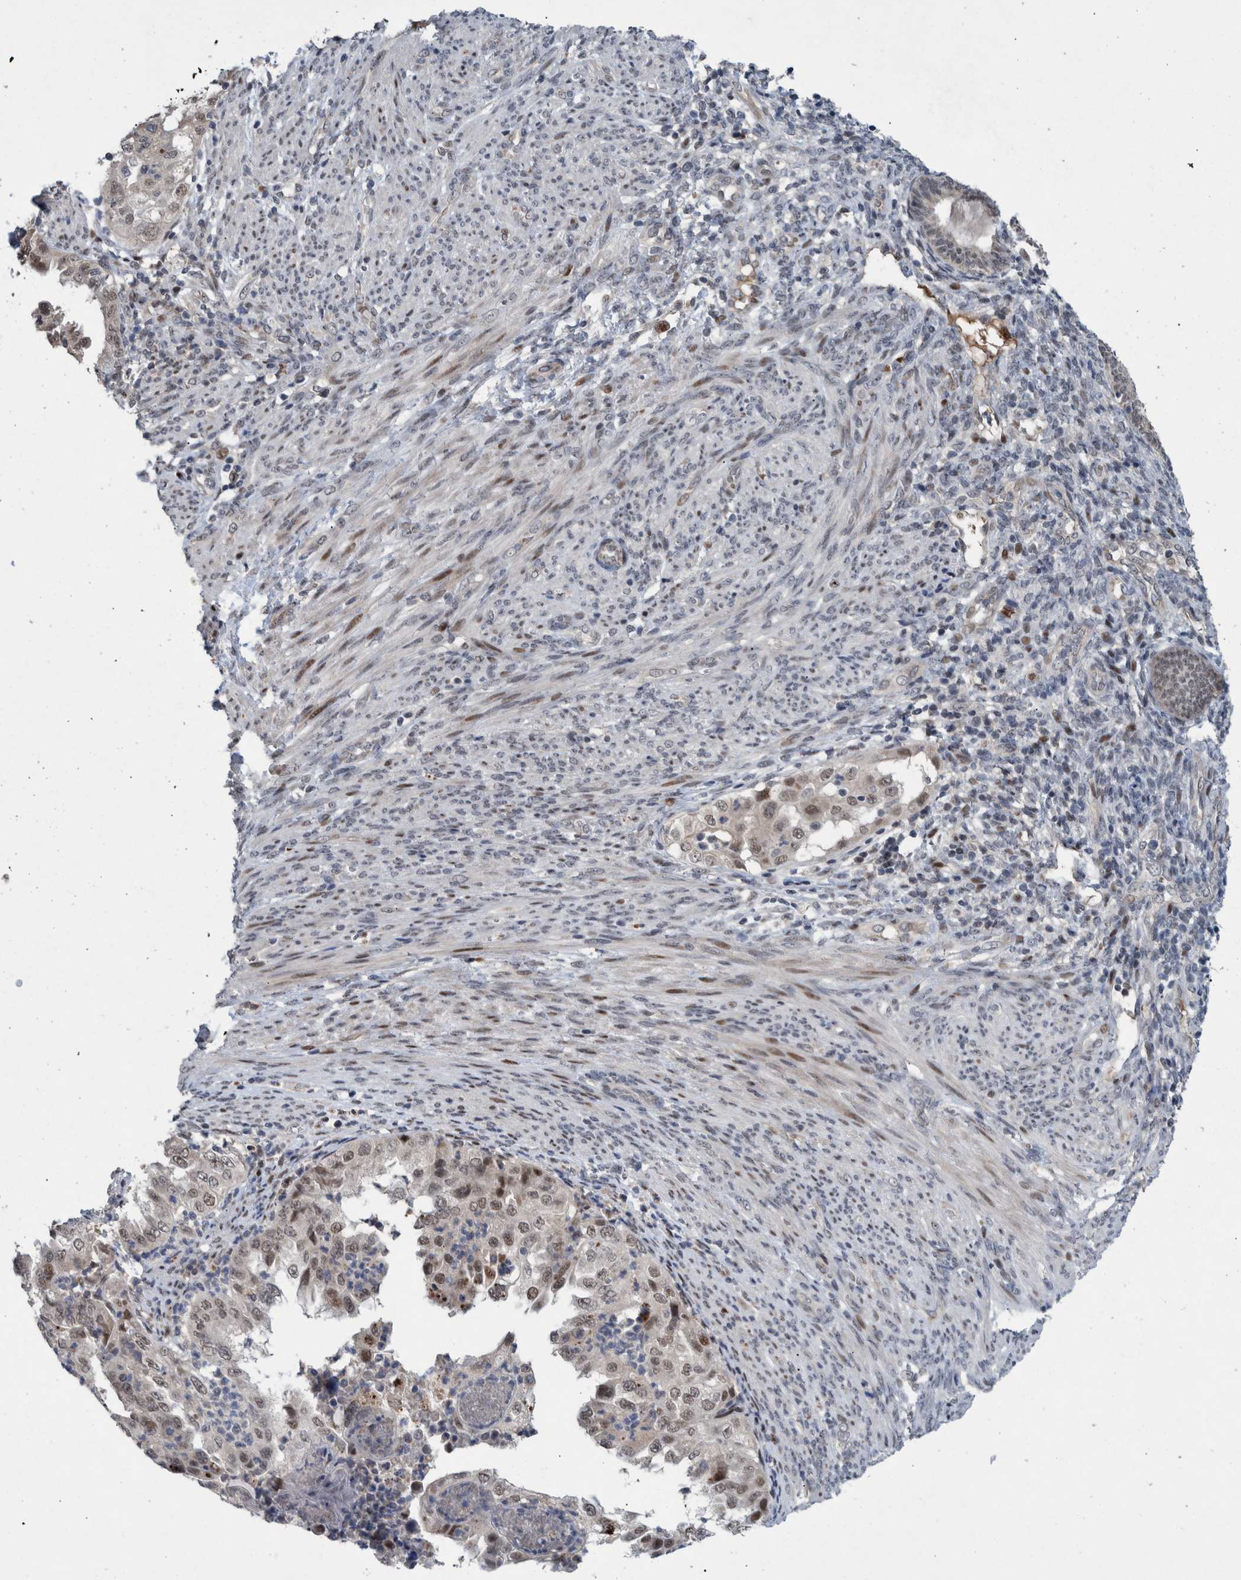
{"staining": {"intensity": "weak", "quantity": ">75%", "location": "nuclear"}, "tissue": "endometrial cancer", "cell_type": "Tumor cells", "image_type": "cancer", "snomed": [{"axis": "morphology", "description": "Adenocarcinoma, NOS"}, {"axis": "topography", "description": "Endometrium"}], "caption": "Immunohistochemical staining of endometrial cancer displays weak nuclear protein positivity in about >75% of tumor cells. The staining was performed using DAB to visualize the protein expression in brown, while the nuclei were stained in blue with hematoxylin (Magnification: 20x).", "gene": "ESRP1", "patient": {"sex": "female", "age": 85}}